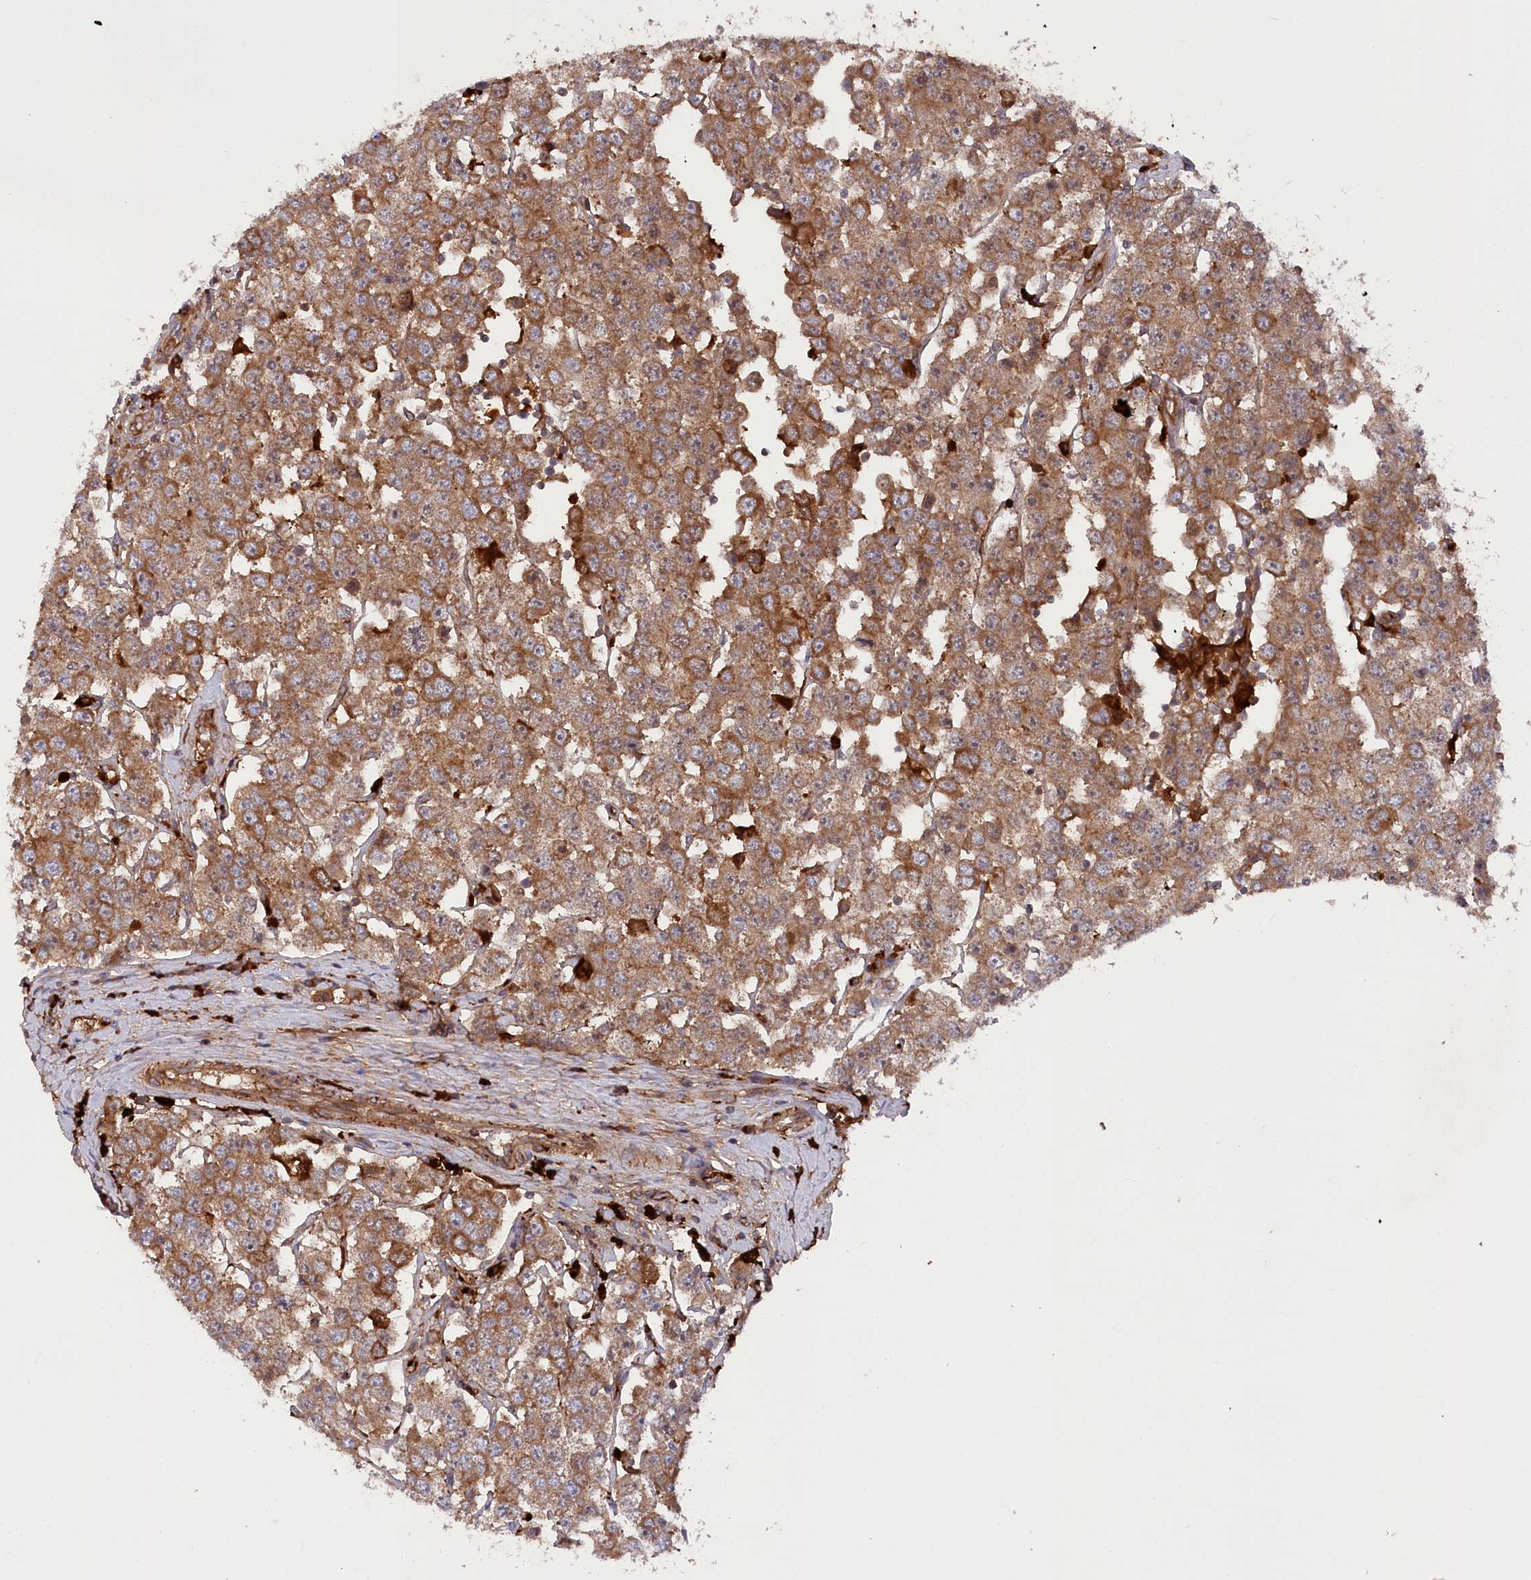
{"staining": {"intensity": "moderate", "quantity": ">75%", "location": "cytoplasmic/membranous"}, "tissue": "testis cancer", "cell_type": "Tumor cells", "image_type": "cancer", "snomed": [{"axis": "morphology", "description": "Seminoma, NOS"}, {"axis": "topography", "description": "Testis"}], "caption": "This histopathology image demonstrates testis seminoma stained with immunohistochemistry (IHC) to label a protein in brown. The cytoplasmic/membranous of tumor cells show moderate positivity for the protein. Nuclei are counter-stained blue.", "gene": "PPP1R21", "patient": {"sex": "male", "age": 28}}